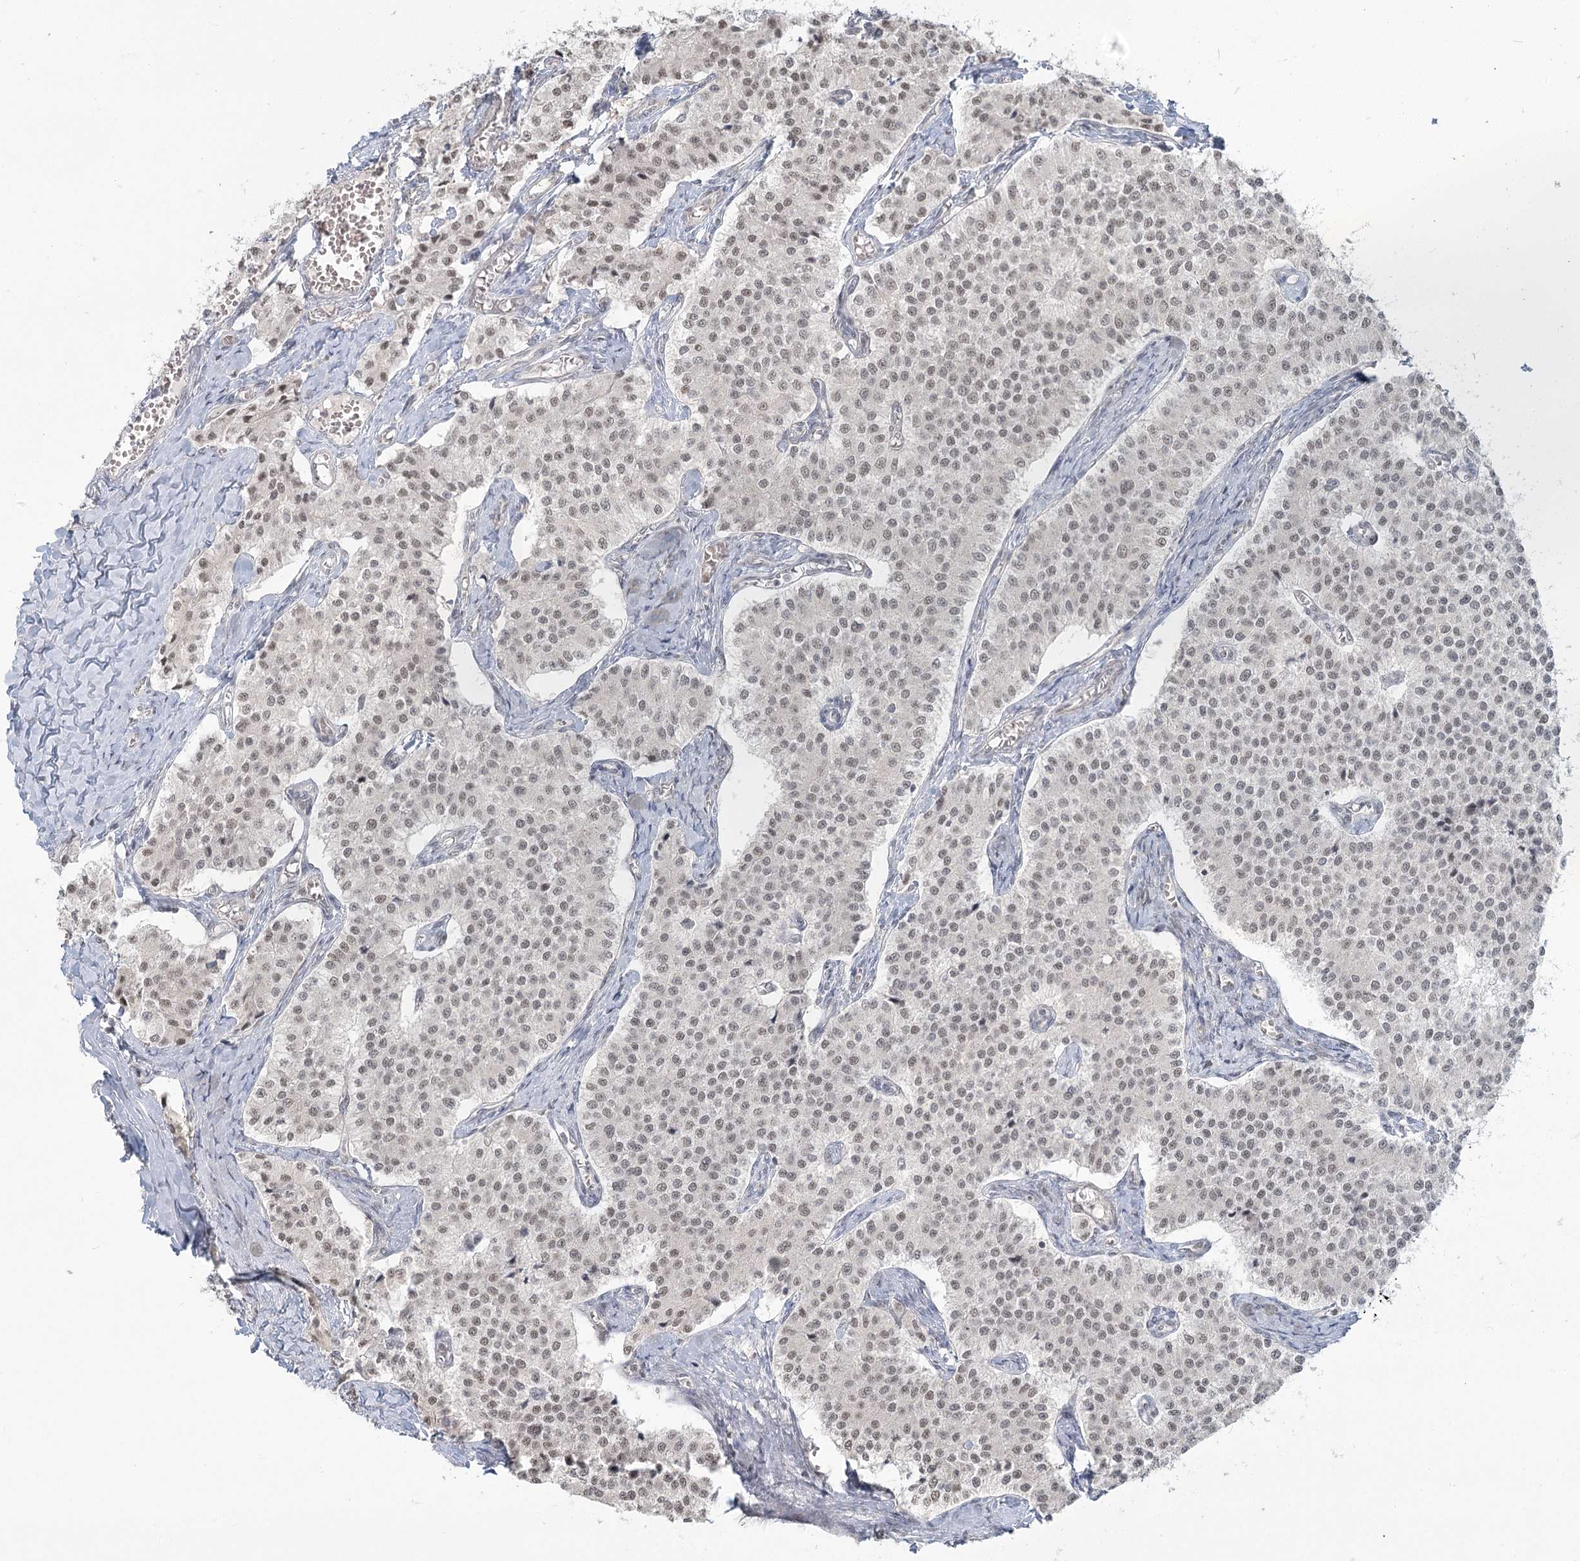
{"staining": {"intensity": "negative", "quantity": "none", "location": "none"}, "tissue": "carcinoid", "cell_type": "Tumor cells", "image_type": "cancer", "snomed": [{"axis": "morphology", "description": "Carcinoid, malignant, NOS"}, {"axis": "topography", "description": "Colon"}], "caption": "Immunohistochemistry (IHC) histopathology image of neoplastic tissue: malignant carcinoid stained with DAB (3,3'-diaminobenzidine) reveals no significant protein positivity in tumor cells. Nuclei are stained in blue.", "gene": "R3HCC1L", "patient": {"sex": "female", "age": 52}}